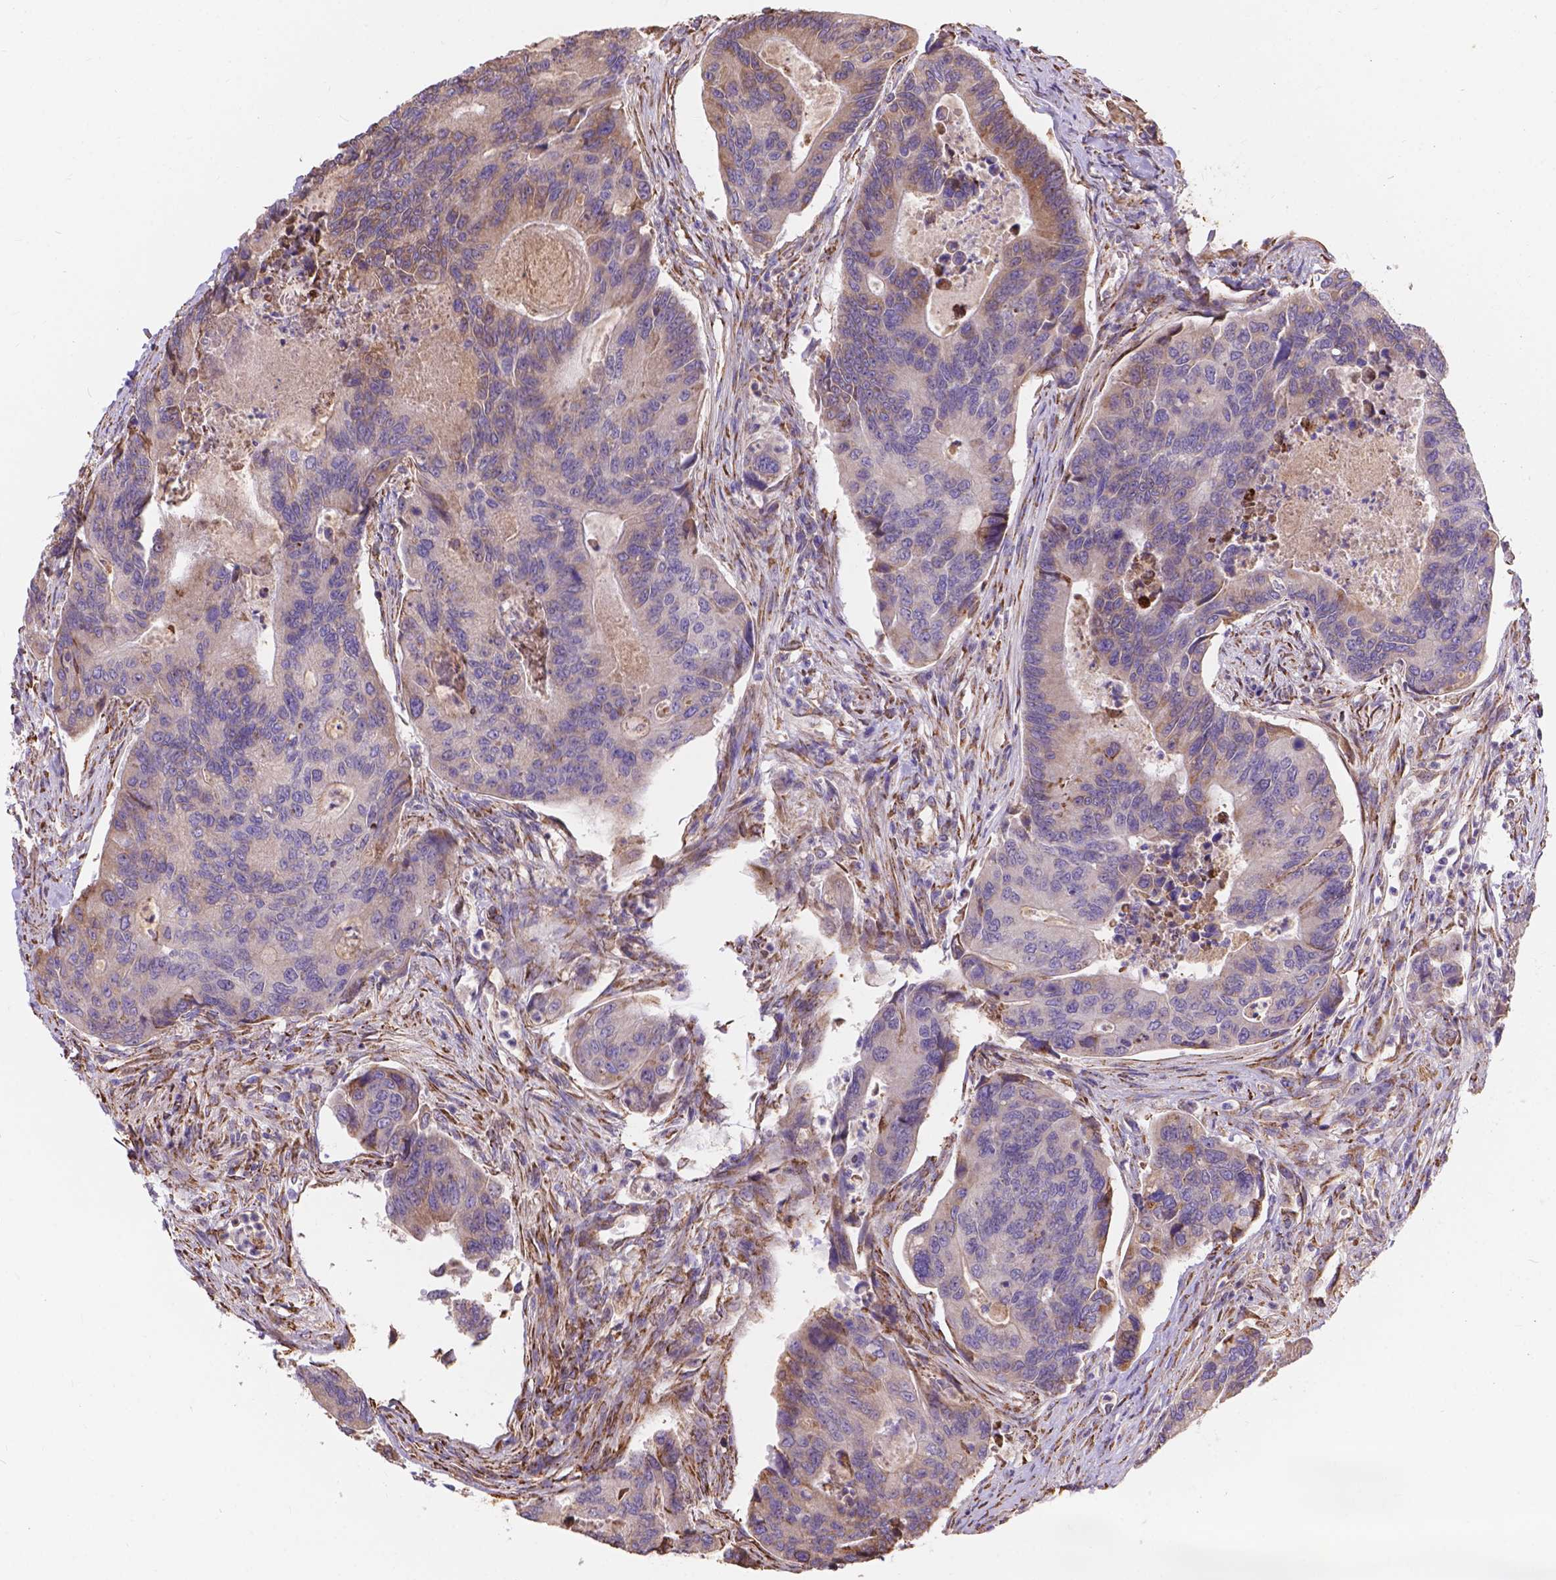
{"staining": {"intensity": "weak", "quantity": "<25%", "location": "cytoplasmic/membranous"}, "tissue": "colorectal cancer", "cell_type": "Tumor cells", "image_type": "cancer", "snomed": [{"axis": "morphology", "description": "Adenocarcinoma, NOS"}, {"axis": "topography", "description": "Colon"}], "caption": "DAB (3,3'-diaminobenzidine) immunohistochemical staining of adenocarcinoma (colorectal) exhibits no significant positivity in tumor cells.", "gene": "IPO11", "patient": {"sex": "female", "age": 67}}